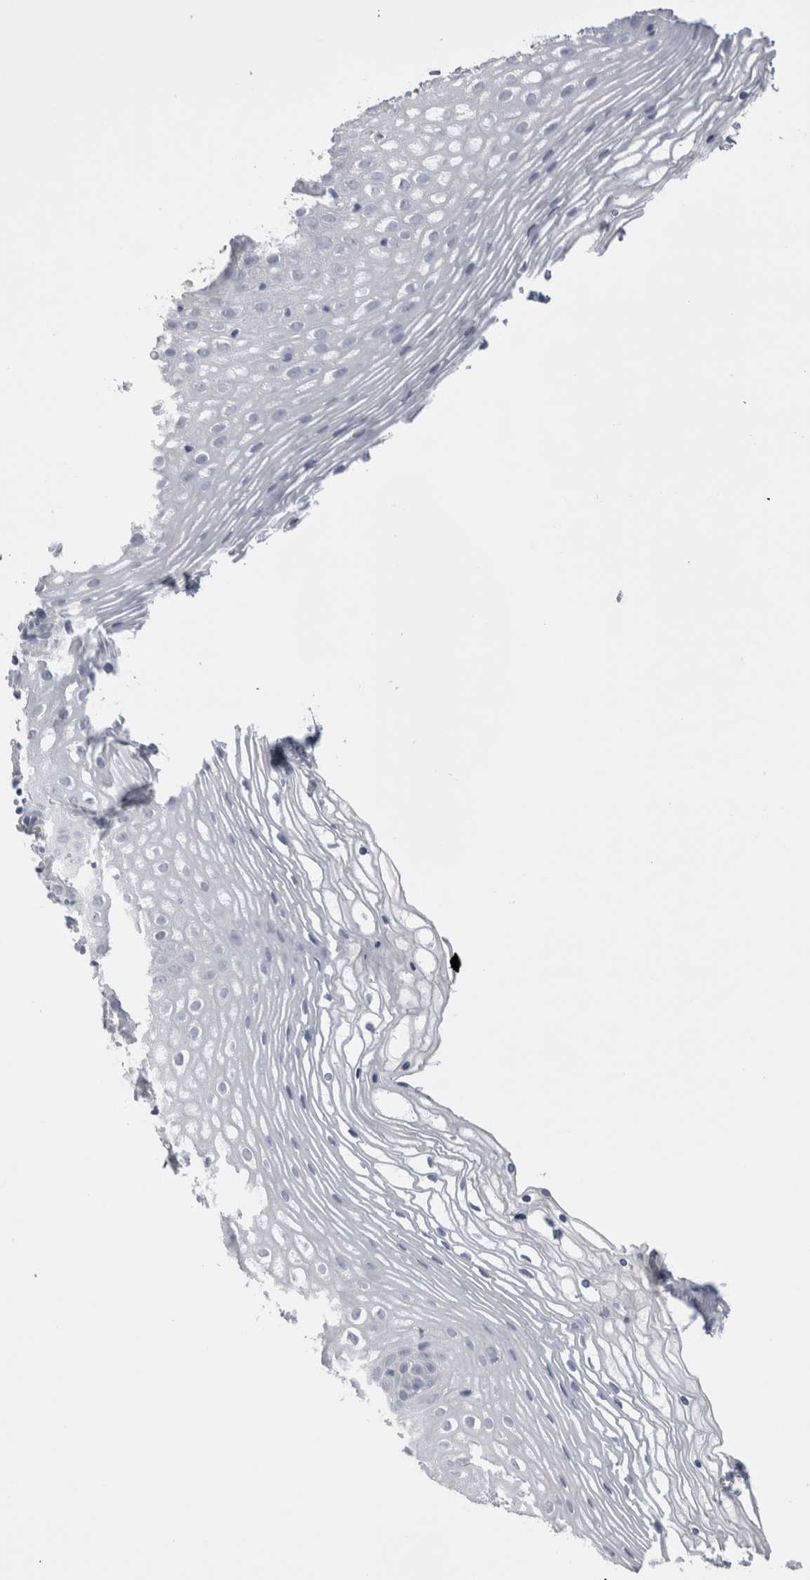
{"staining": {"intensity": "negative", "quantity": "none", "location": "none"}, "tissue": "vagina", "cell_type": "Squamous epithelial cells", "image_type": "normal", "snomed": [{"axis": "morphology", "description": "Normal tissue, NOS"}, {"axis": "topography", "description": "Vagina"}], "caption": "The micrograph demonstrates no significant staining in squamous epithelial cells of vagina.", "gene": "EPDR1", "patient": {"sex": "female", "age": 32}}